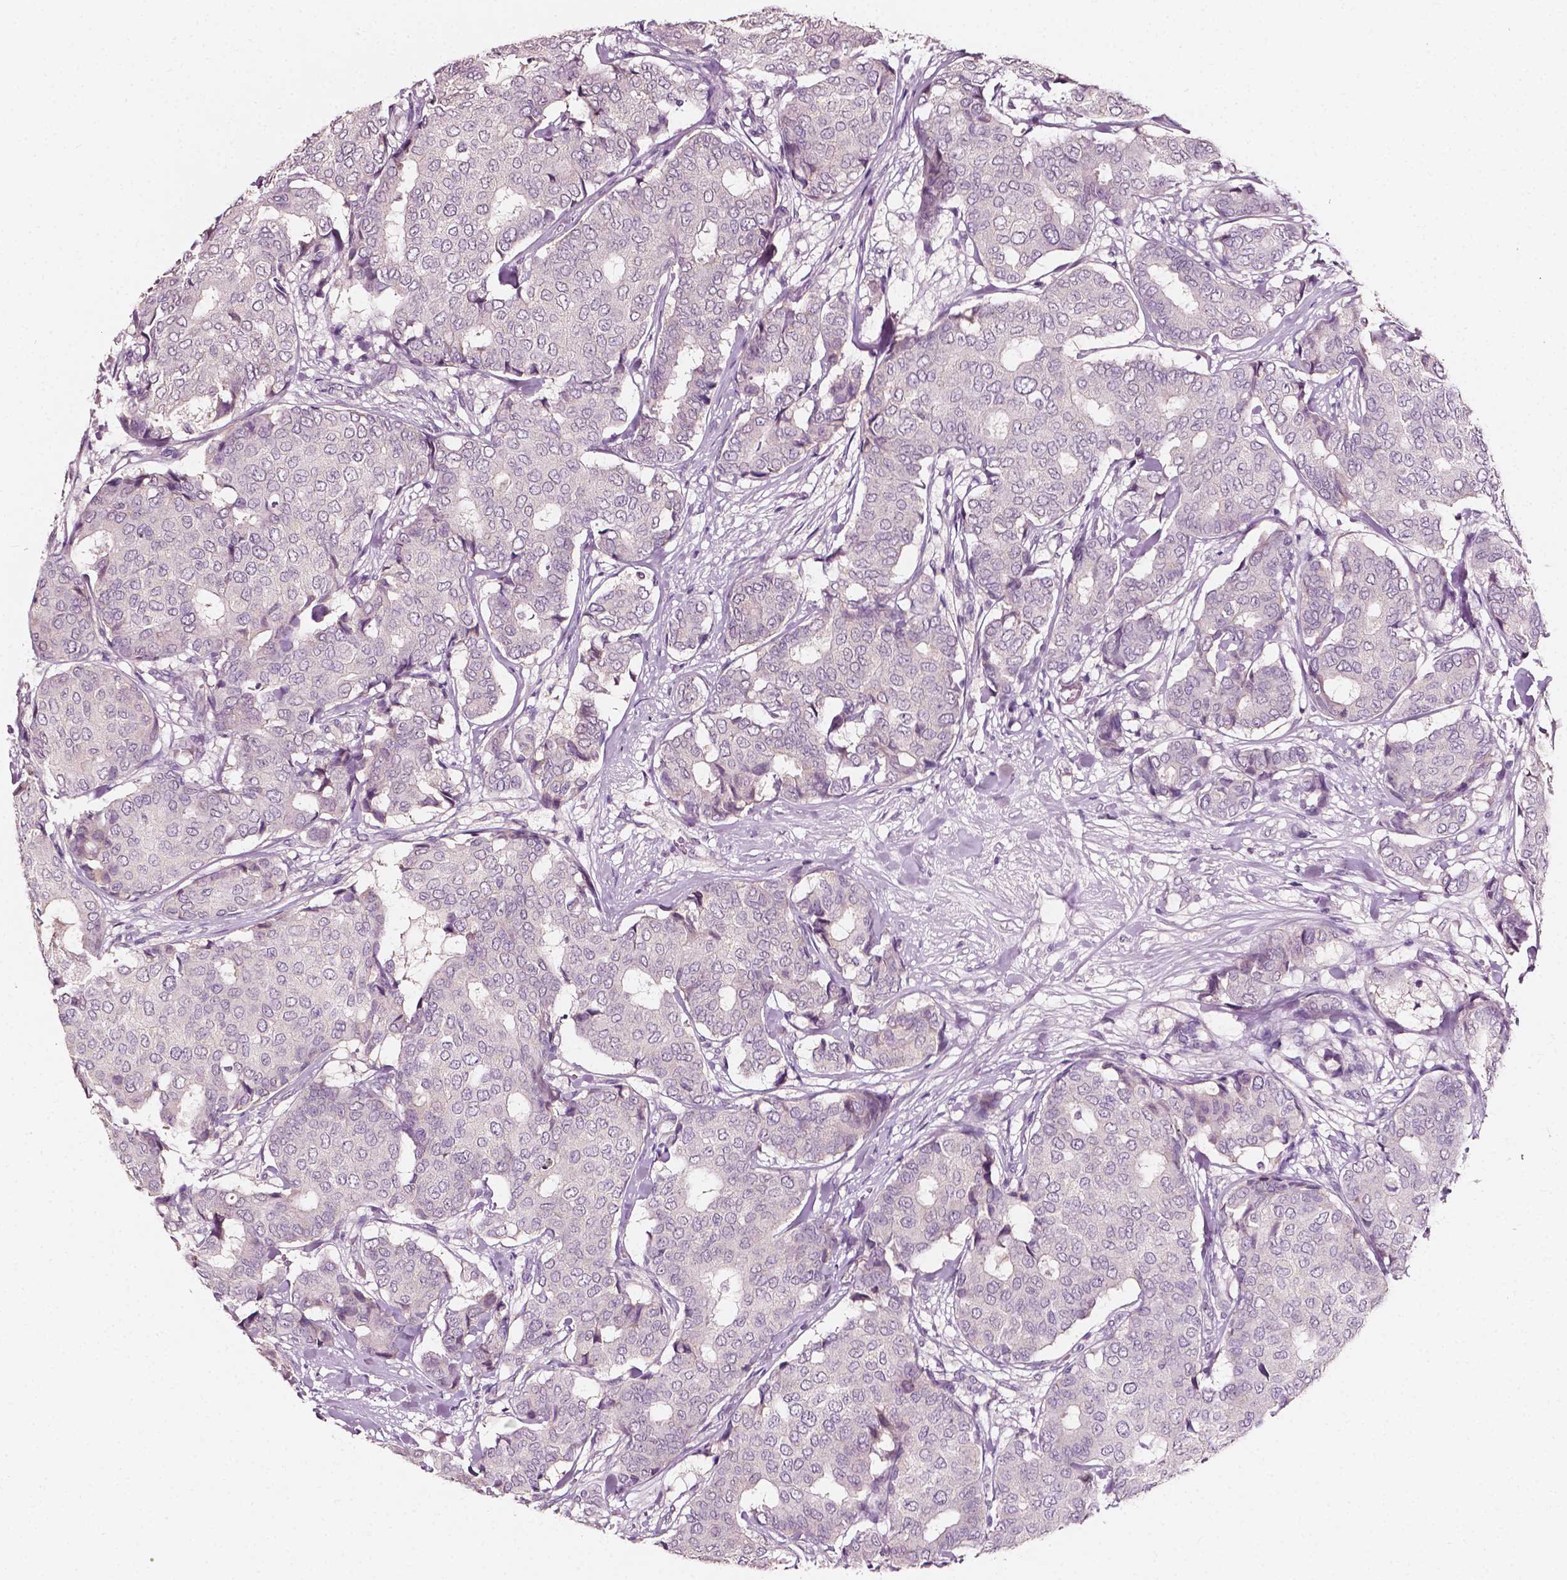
{"staining": {"intensity": "negative", "quantity": "none", "location": "none"}, "tissue": "breast cancer", "cell_type": "Tumor cells", "image_type": "cancer", "snomed": [{"axis": "morphology", "description": "Duct carcinoma"}, {"axis": "topography", "description": "Breast"}], "caption": "A high-resolution histopathology image shows IHC staining of invasive ductal carcinoma (breast), which reveals no significant positivity in tumor cells.", "gene": "PLA2R1", "patient": {"sex": "female", "age": 75}}